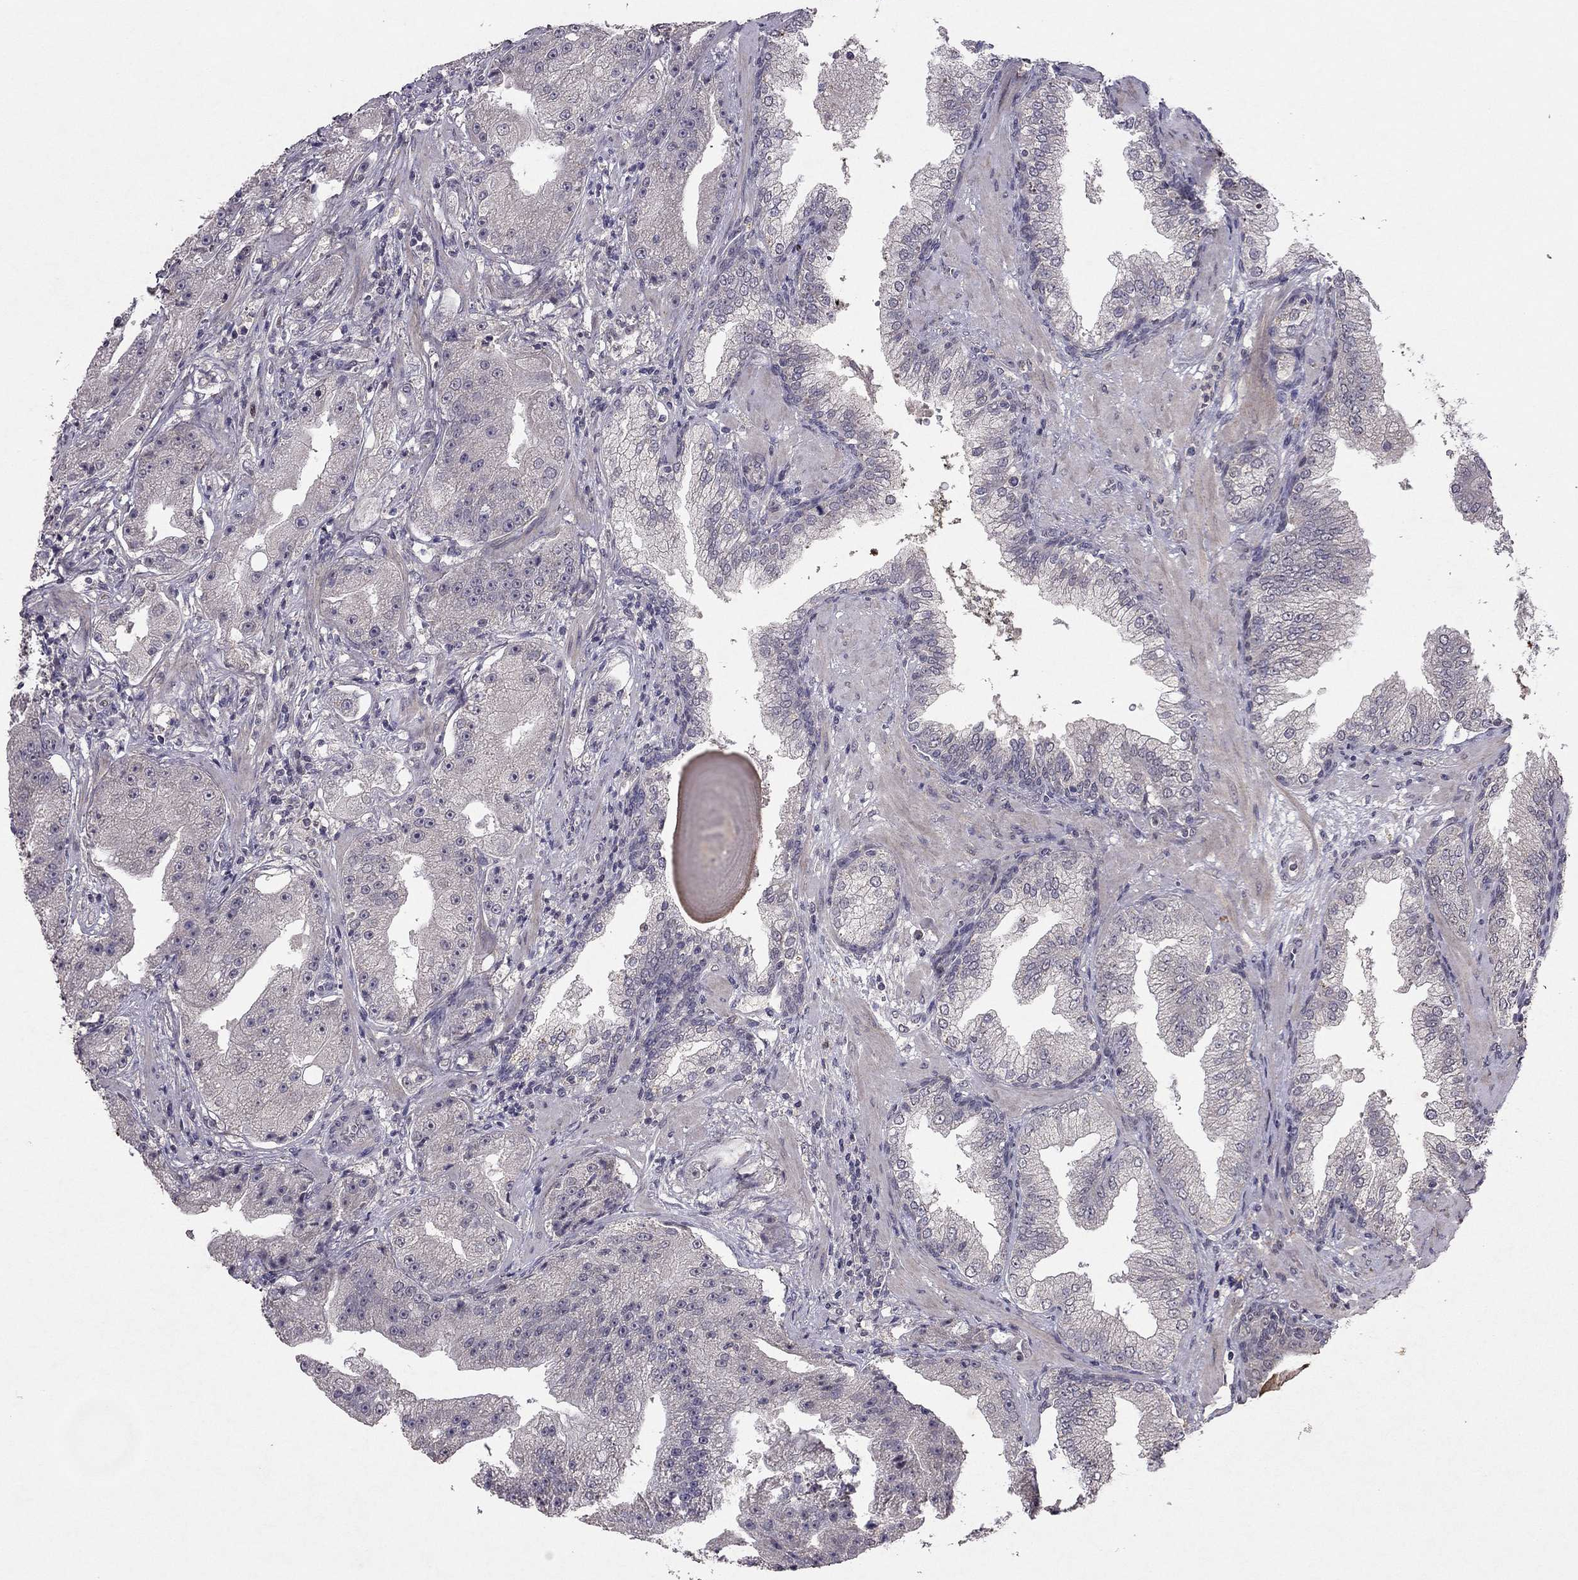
{"staining": {"intensity": "negative", "quantity": "none", "location": "none"}, "tissue": "prostate cancer", "cell_type": "Tumor cells", "image_type": "cancer", "snomed": [{"axis": "morphology", "description": "Adenocarcinoma, Low grade"}, {"axis": "topography", "description": "Prostate"}], "caption": "This is an immunohistochemistry (IHC) image of prostate cancer (low-grade adenocarcinoma). There is no positivity in tumor cells.", "gene": "ESR2", "patient": {"sex": "male", "age": 62}}